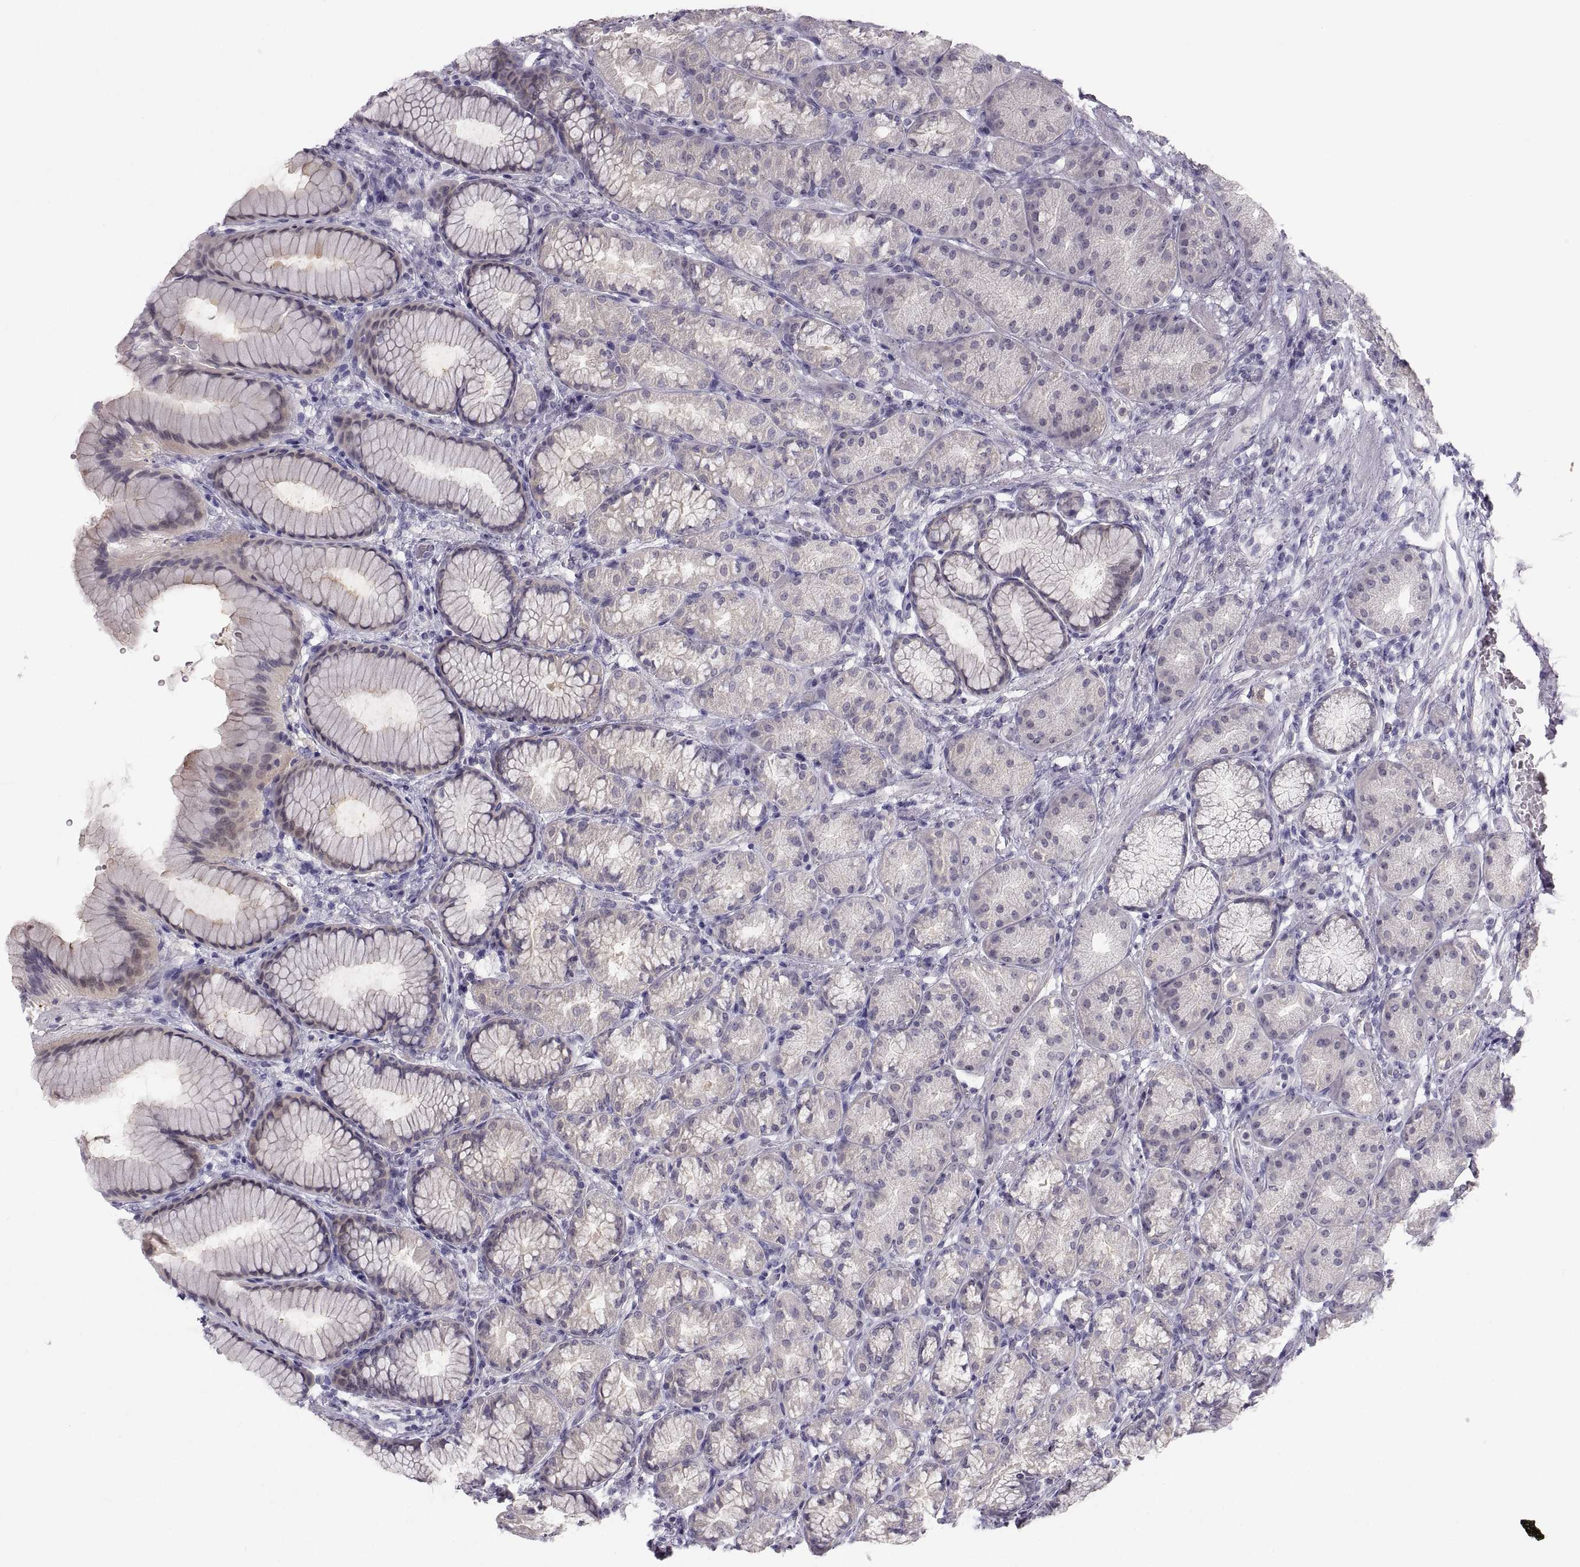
{"staining": {"intensity": "weak", "quantity": "<25%", "location": "cytoplasmic/membranous"}, "tissue": "stomach", "cell_type": "Glandular cells", "image_type": "normal", "snomed": [{"axis": "morphology", "description": "Normal tissue, NOS"}, {"axis": "morphology", "description": "Adenocarcinoma, NOS"}, {"axis": "topography", "description": "Stomach"}], "caption": "Human stomach stained for a protein using immunohistochemistry (IHC) reveals no staining in glandular cells.", "gene": "ZNF185", "patient": {"sex": "female", "age": 79}}